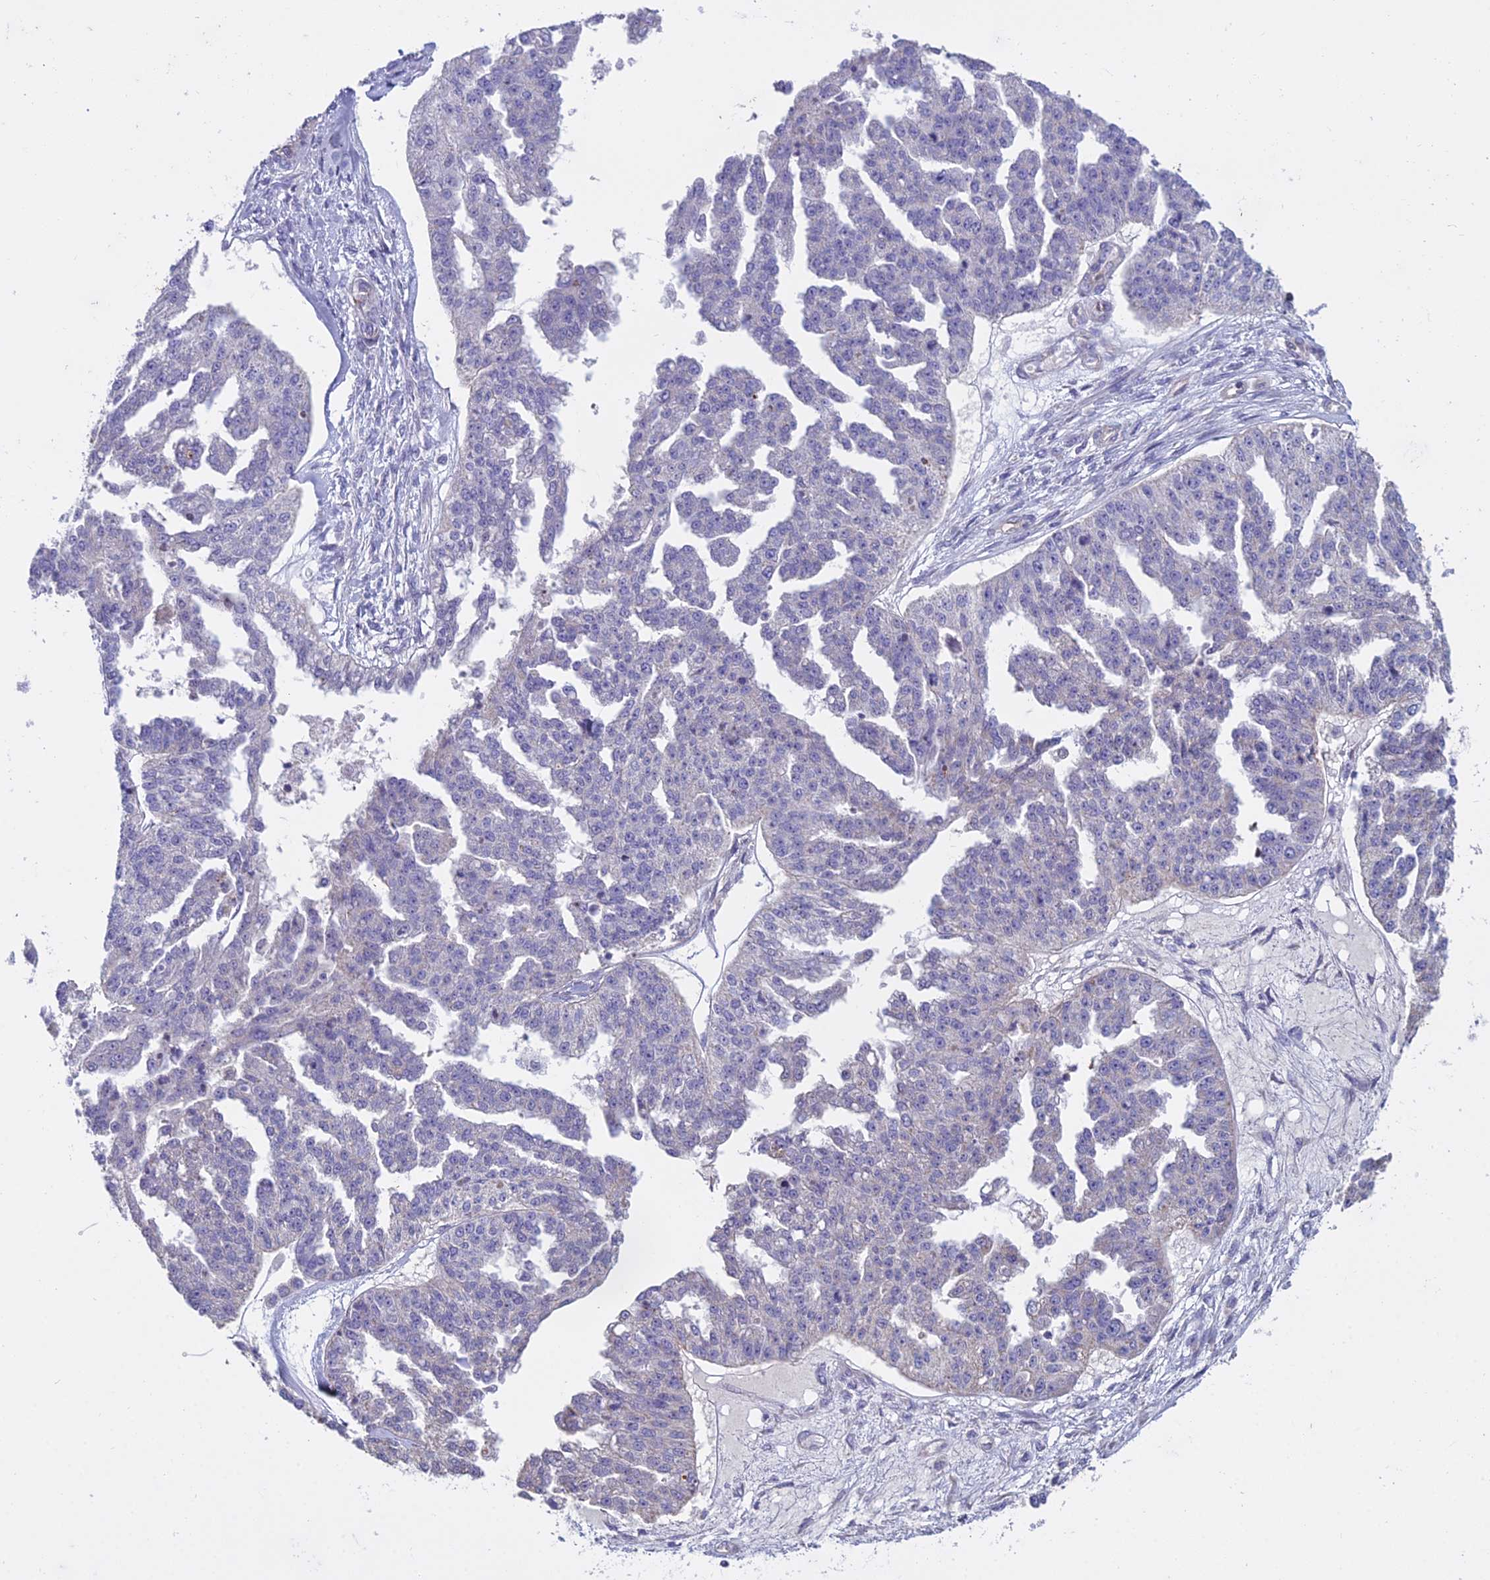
{"staining": {"intensity": "negative", "quantity": "none", "location": "none"}, "tissue": "ovarian cancer", "cell_type": "Tumor cells", "image_type": "cancer", "snomed": [{"axis": "morphology", "description": "Cystadenocarcinoma, serous, NOS"}, {"axis": "topography", "description": "Ovary"}], "caption": "Immunohistochemistry histopathology image of neoplastic tissue: human serous cystadenocarcinoma (ovarian) stained with DAB shows no significant protein staining in tumor cells.", "gene": "DUS2", "patient": {"sex": "female", "age": 58}}